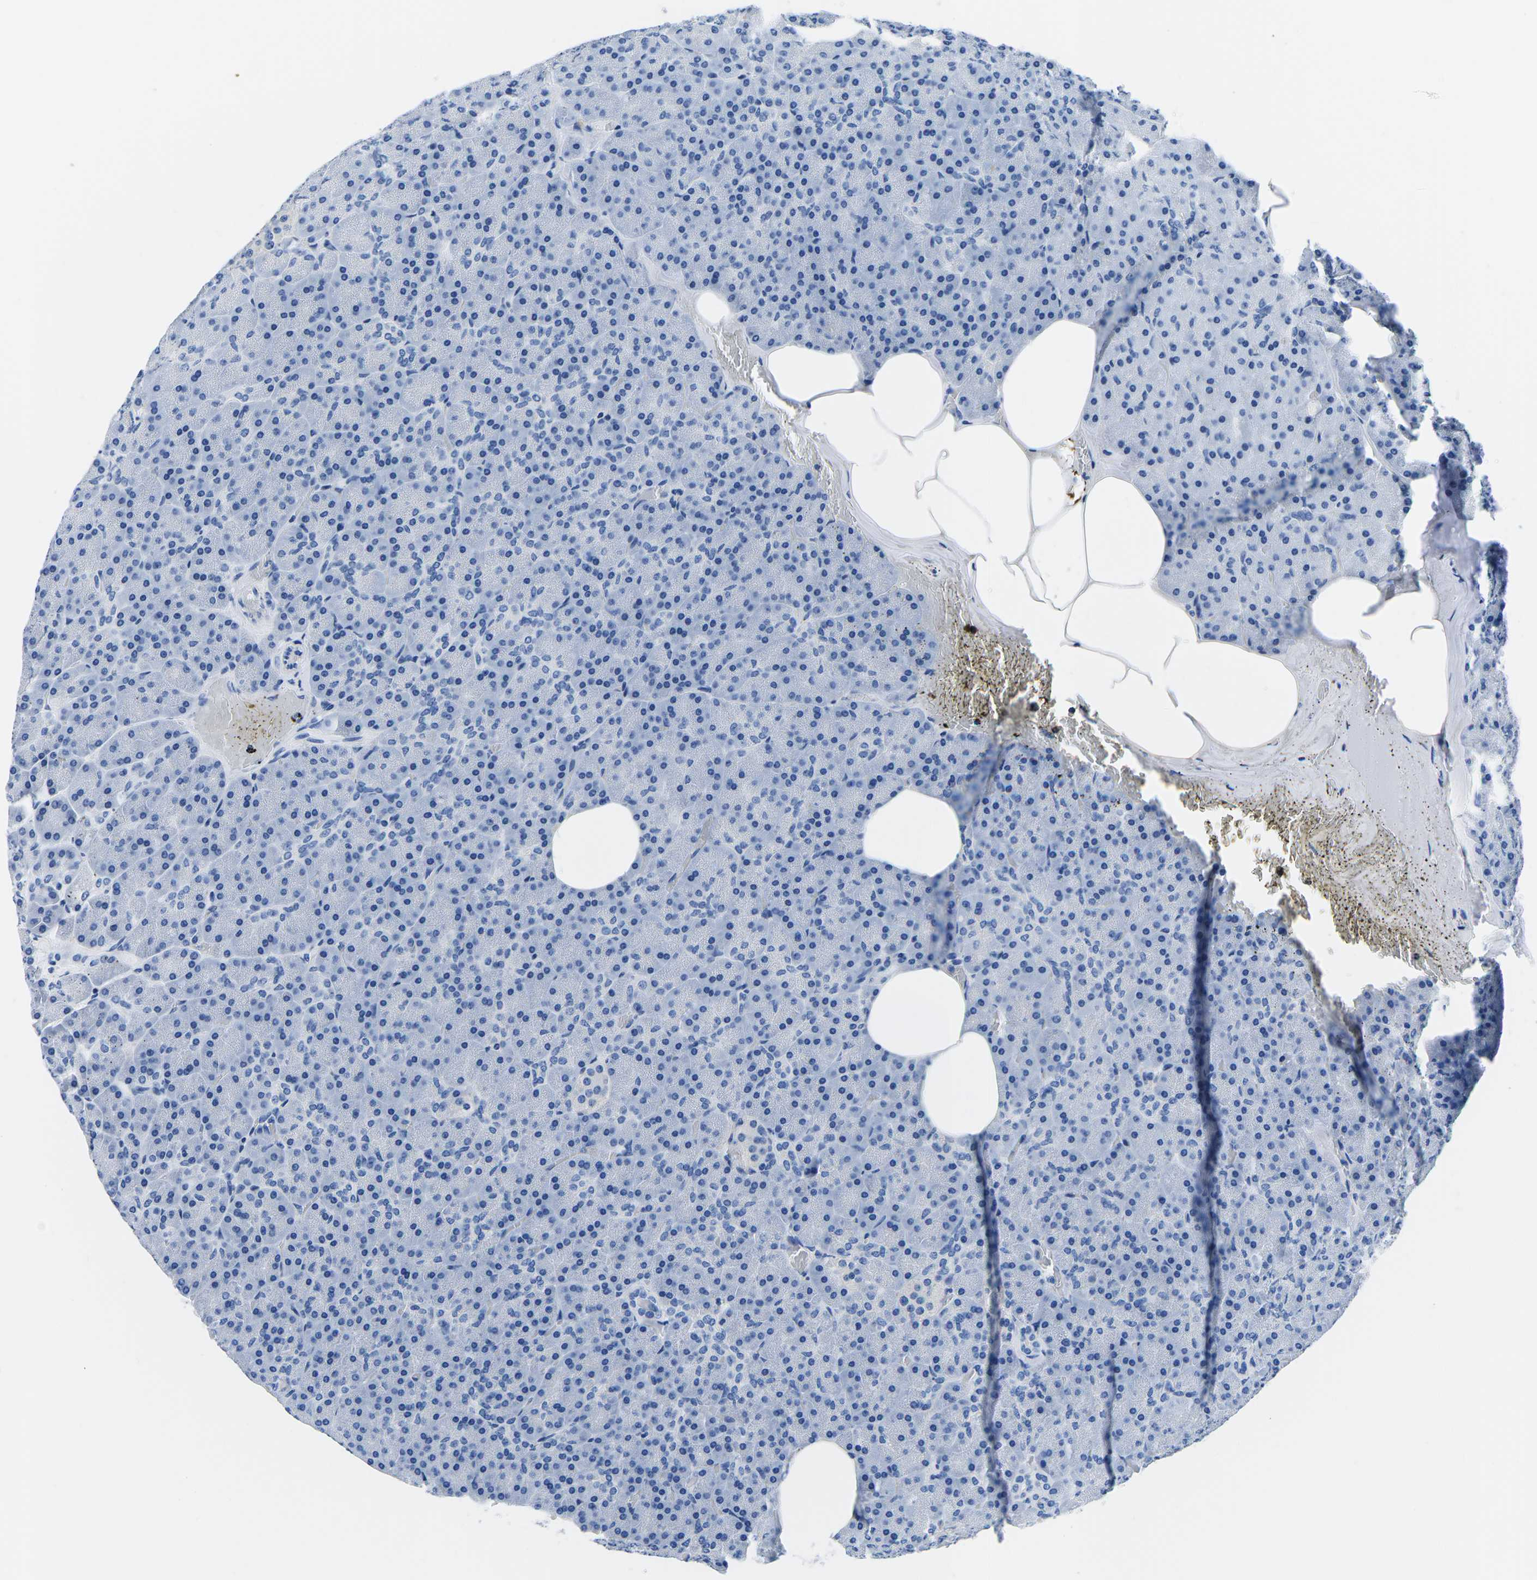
{"staining": {"intensity": "negative", "quantity": "none", "location": "none"}, "tissue": "pancreas", "cell_type": "Exocrine glandular cells", "image_type": "normal", "snomed": [{"axis": "morphology", "description": "Normal tissue, NOS"}, {"axis": "topography", "description": "Pancreas"}], "caption": "IHC of normal pancreas exhibits no staining in exocrine glandular cells.", "gene": "CYP1A2", "patient": {"sex": "female", "age": 35}}